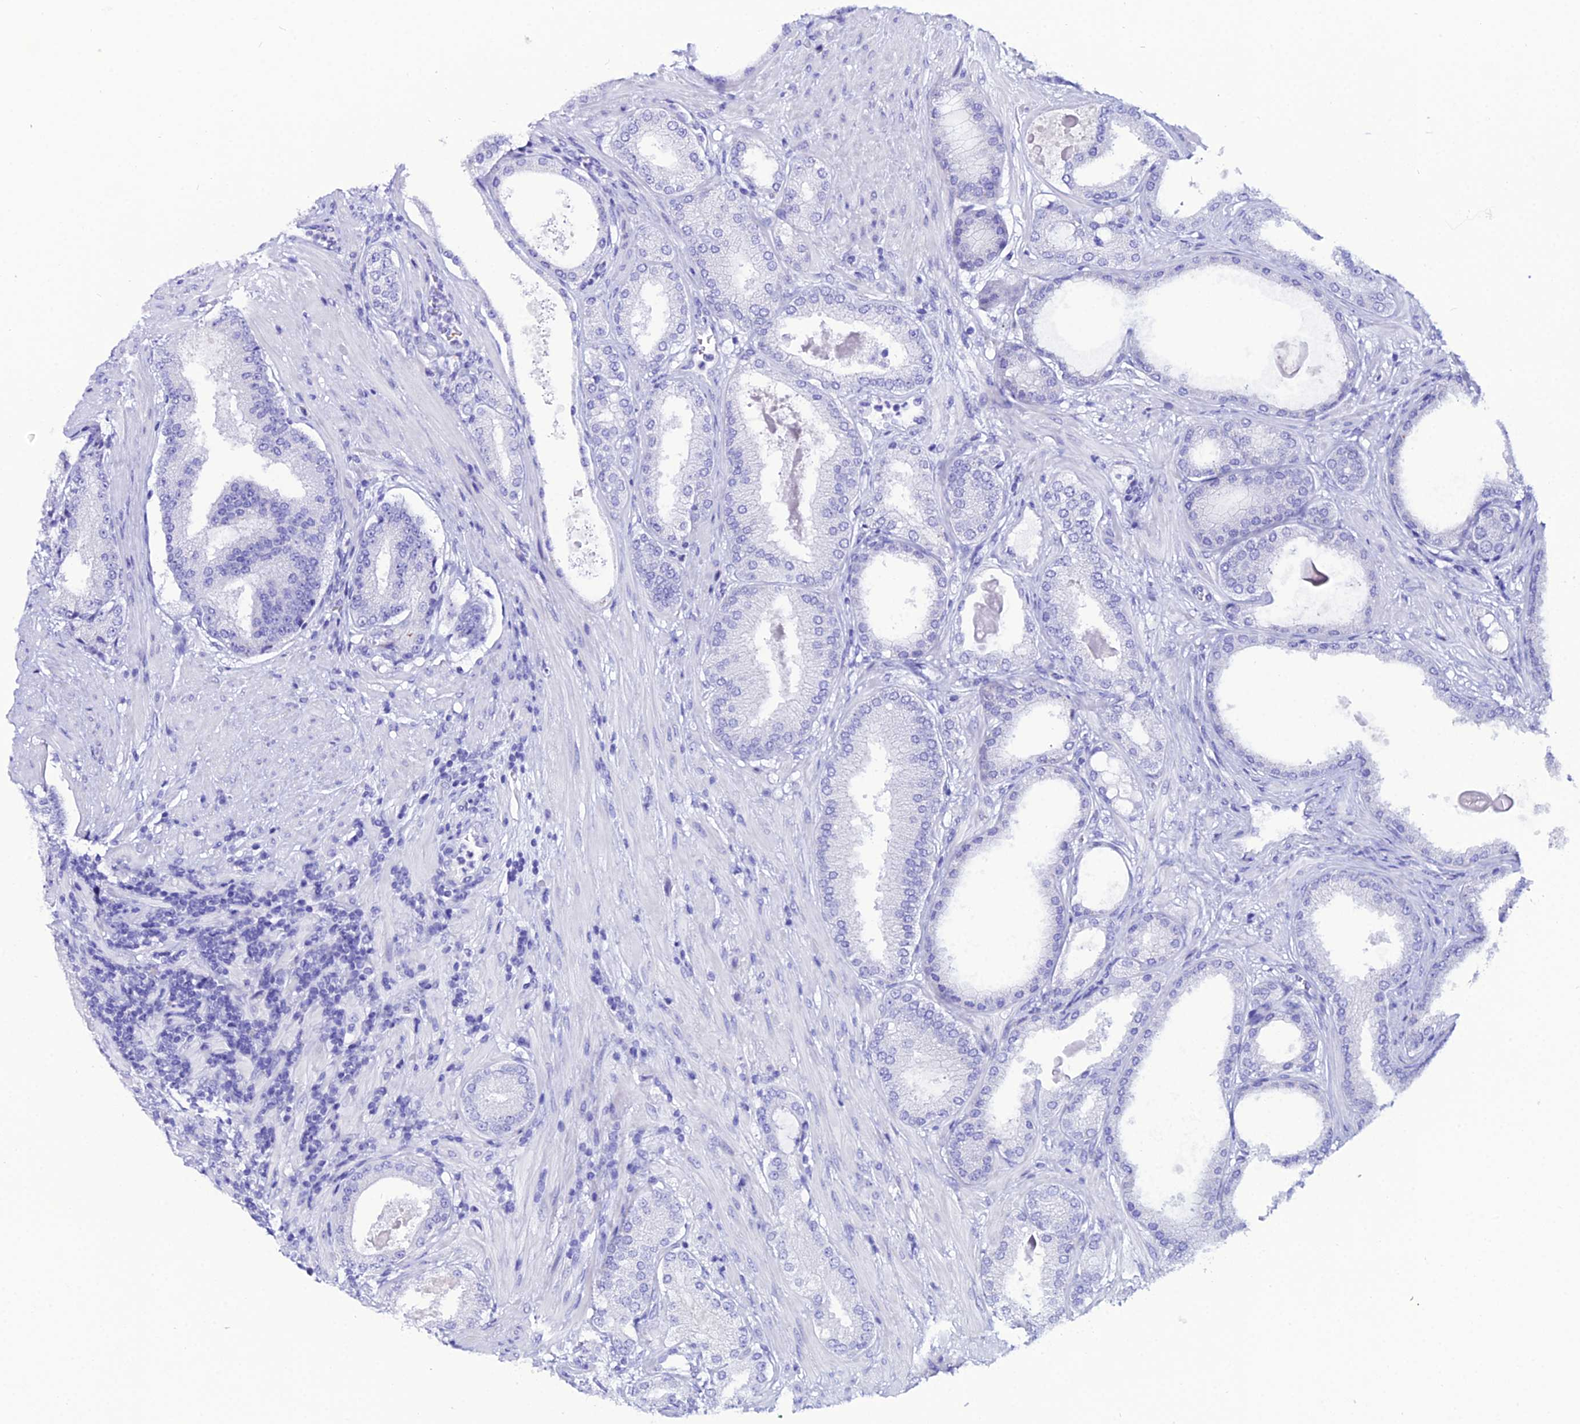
{"staining": {"intensity": "negative", "quantity": "none", "location": "none"}, "tissue": "prostate cancer", "cell_type": "Tumor cells", "image_type": "cancer", "snomed": [{"axis": "morphology", "description": "Adenocarcinoma, Low grade"}, {"axis": "topography", "description": "Prostate"}], "caption": "Immunohistochemistry (IHC) of prostate cancer displays no staining in tumor cells. Nuclei are stained in blue.", "gene": "OR4D5", "patient": {"sex": "male", "age": 59}}